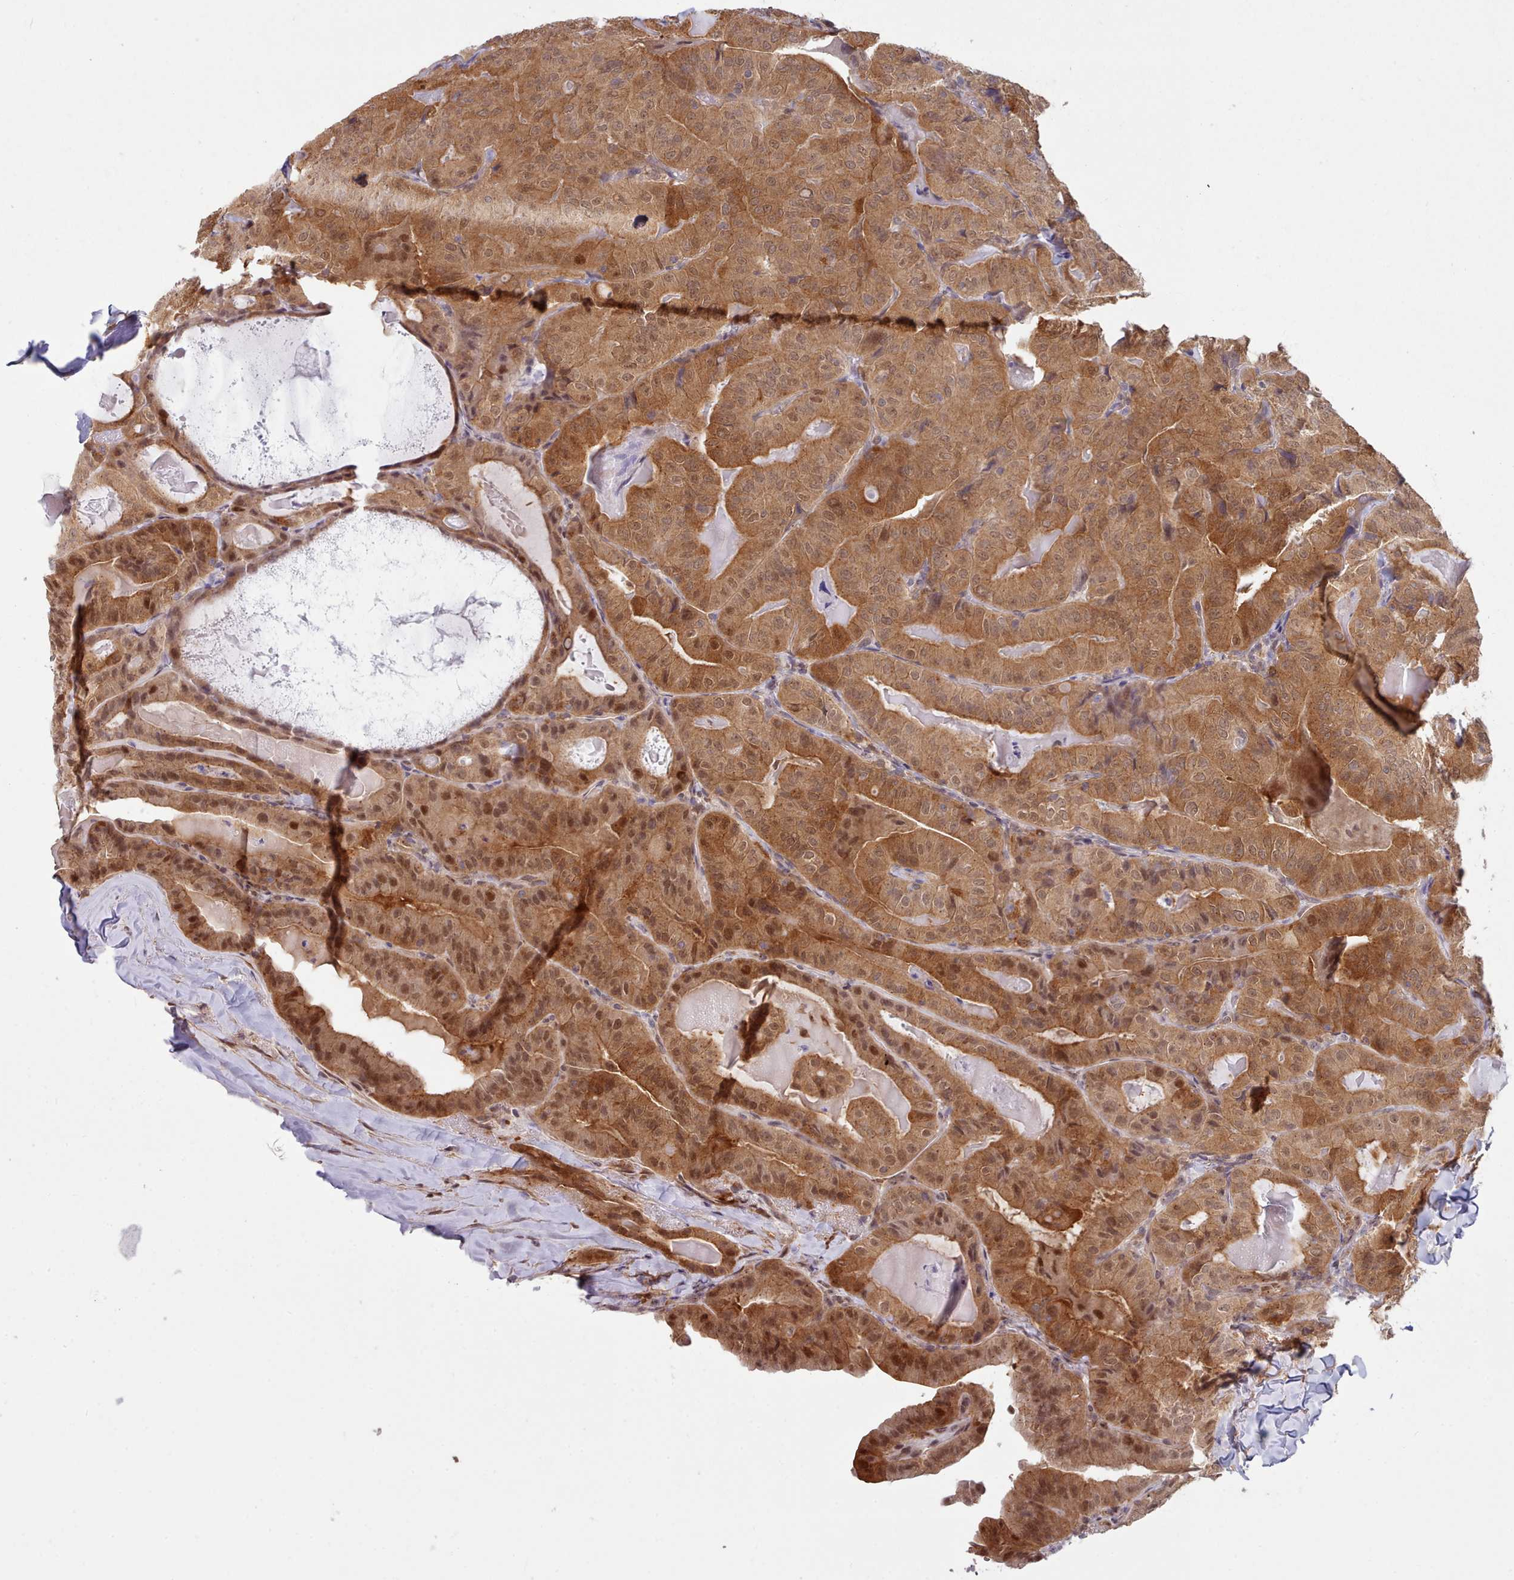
{"staining": {"intensity": "strong", "quantity": ">75%", "location": "cytoplasmic/membranous,nuclear"}, "tissue": "thyroid cancer", "cell_type": "Tumor cells", "image_type": "cancer", "snomed": [{"axis": "morphology", "description": "Papillary adenocarcinoma, NOS"}, {"axis": "topography", "description": "Thyroid gland"}], "caption": "Protein expression analysis of human thyroid cancer reveals strong cytoplasmic/membranous and nuclear staining in about >75% of tumor cells.", "gene": "CES3", "patient": {"sex": "female", "age": 68}}